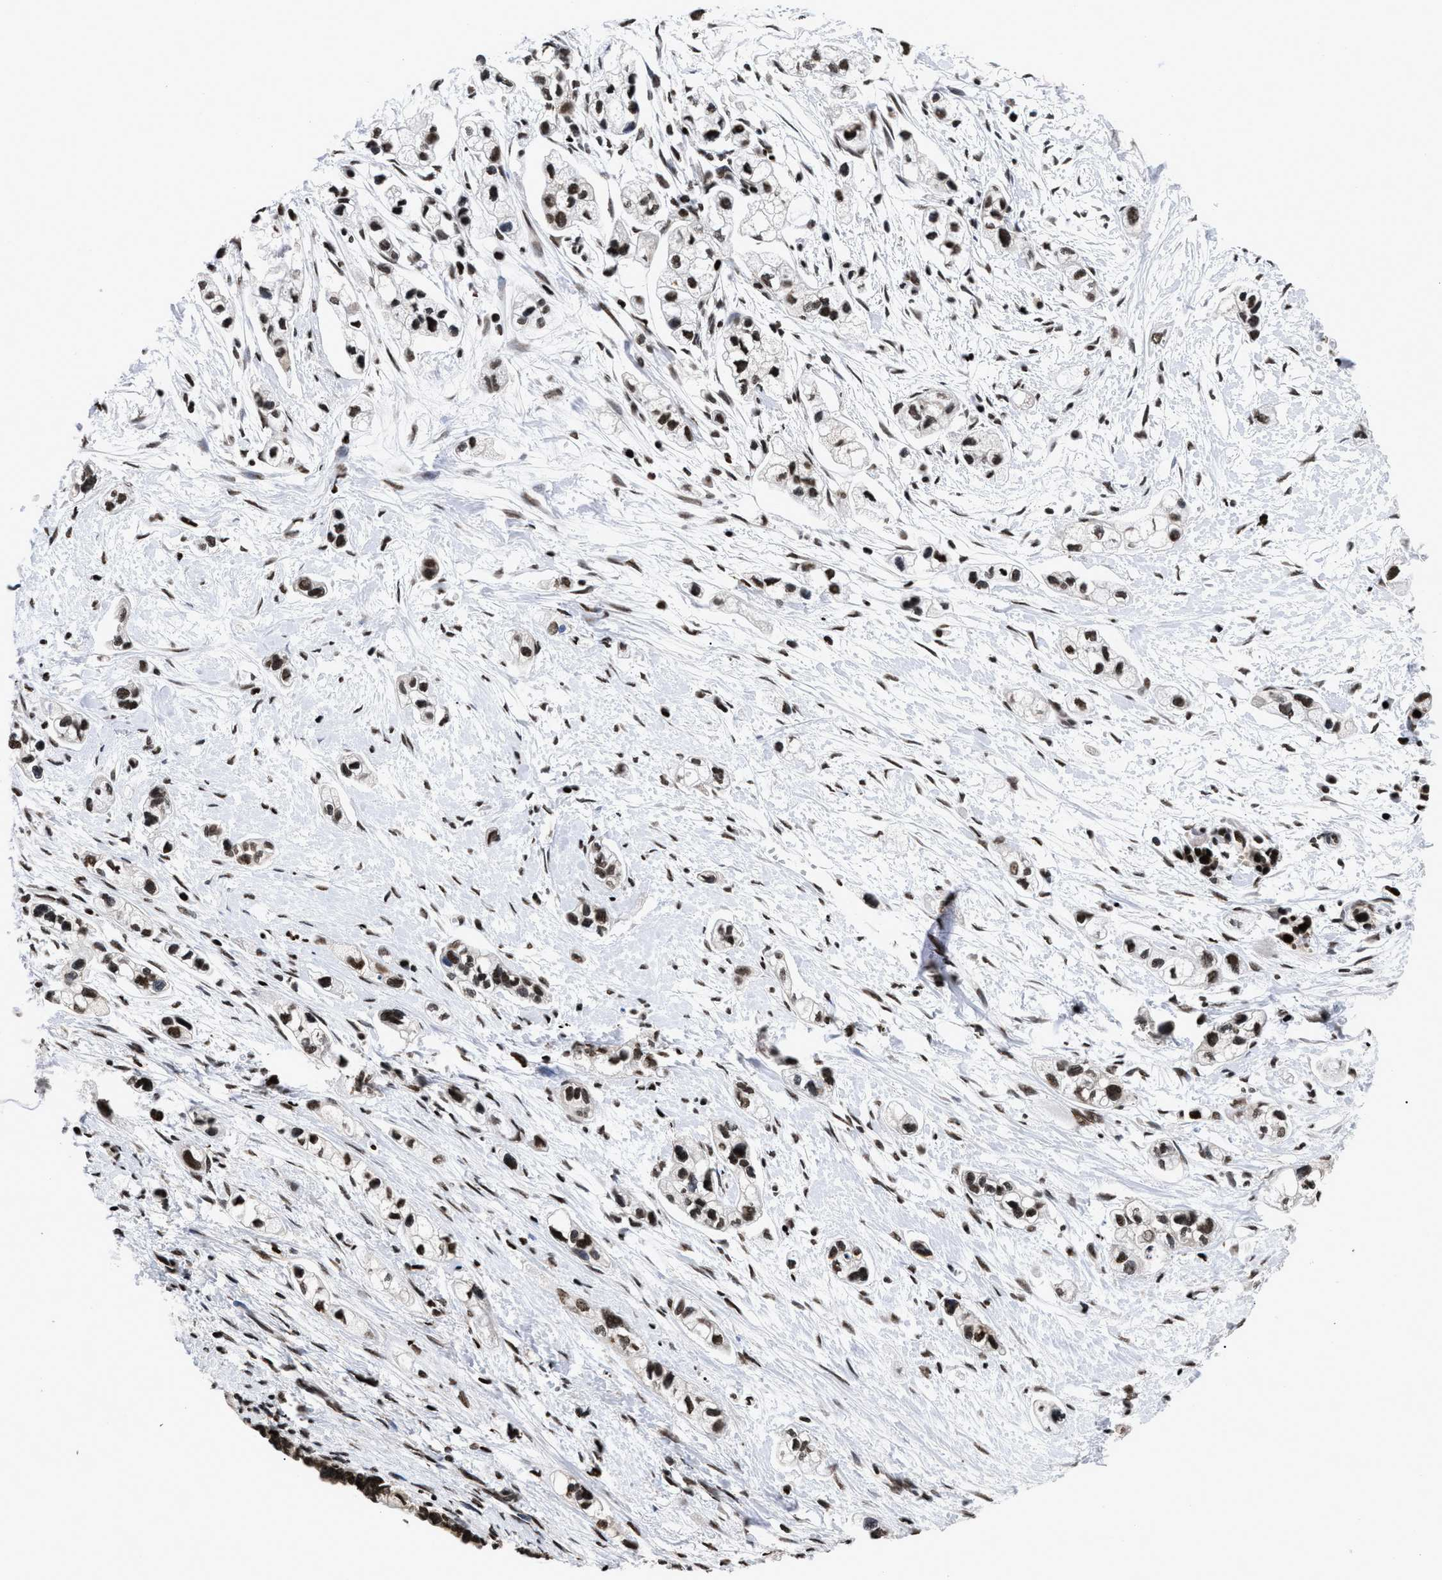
{"staining": {"intensity": "strong", "quantity": ">75%", "location": "nuclear"}, "tissue": "pancreatic cancer", "cell_type": "Tumor cells", "image_type": "cancer", "snomed": [{"axis": "morphology", "description": "Adenocarcinoma, NOS"}, {"axis": "topography", "description": "Pancreas"}], "caption": "Brown immunohistochemical staining in adenocarcinoma (pancreatic) exhibits strong nuclear staining in approximately >75% of tumor cells.", "gene": "CALHM3", "patient": {"sex": "male", "age": 74}}